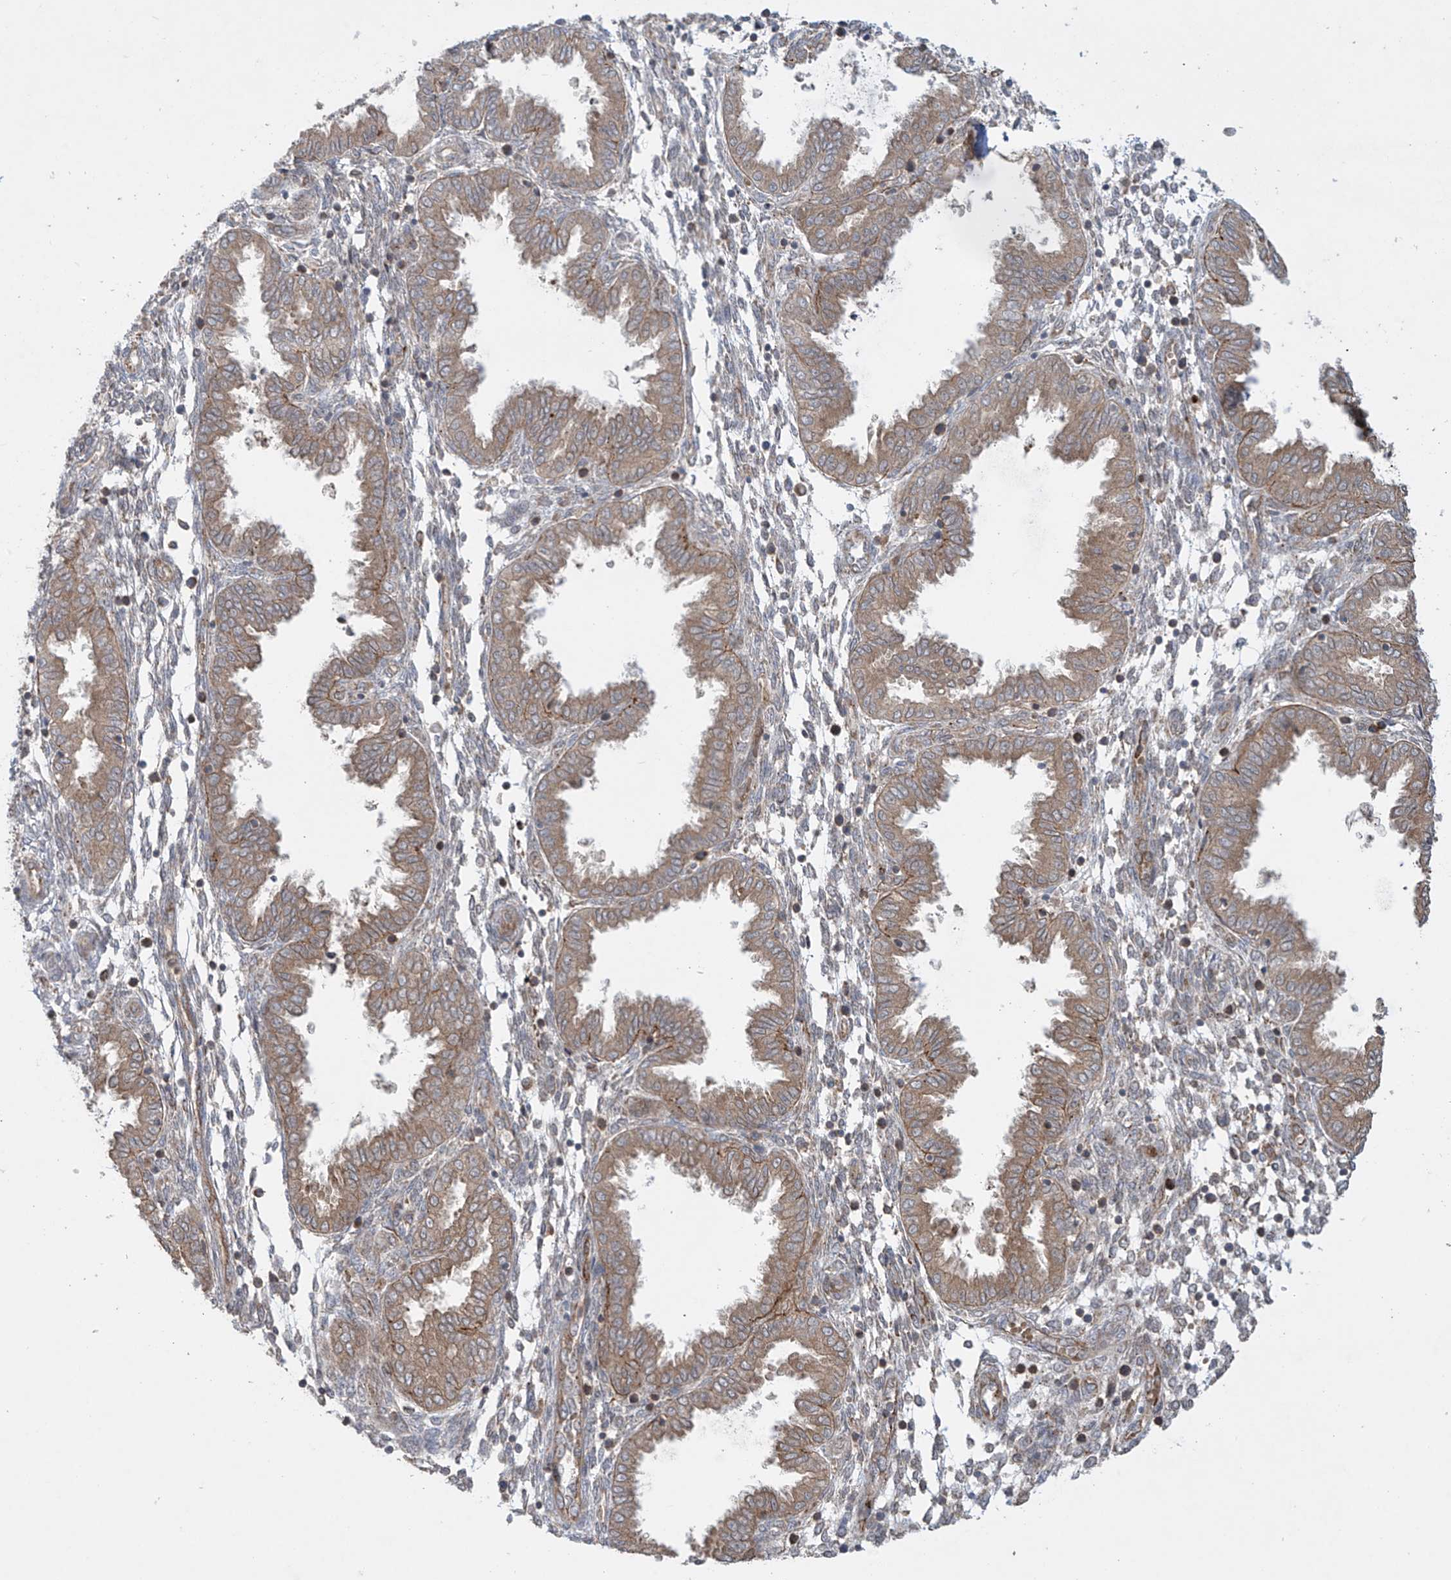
{"staining": {"intensity": "weak", "quantity": "<25%", "location": "cytoplasmic/membranous"}, "tissue": "endometrium", "cell_type": "Cells in endometrial stroma", "image_type": "normal", "snomed": [{"axis": "morphology", "description": "Normal tissue, NOS"}, {"axis": "topography", "description": "Endometrium"}], "caption": "Immunohistochemistry histopathology image of normal endometrium: human endometrium stained with DAB (3,3'-diaminobenzidine) demonstrates no significant protein staining in cells in endometrial stroma.", "gene": "PPAT", "patient": {"sex": "female", "age": 33}}